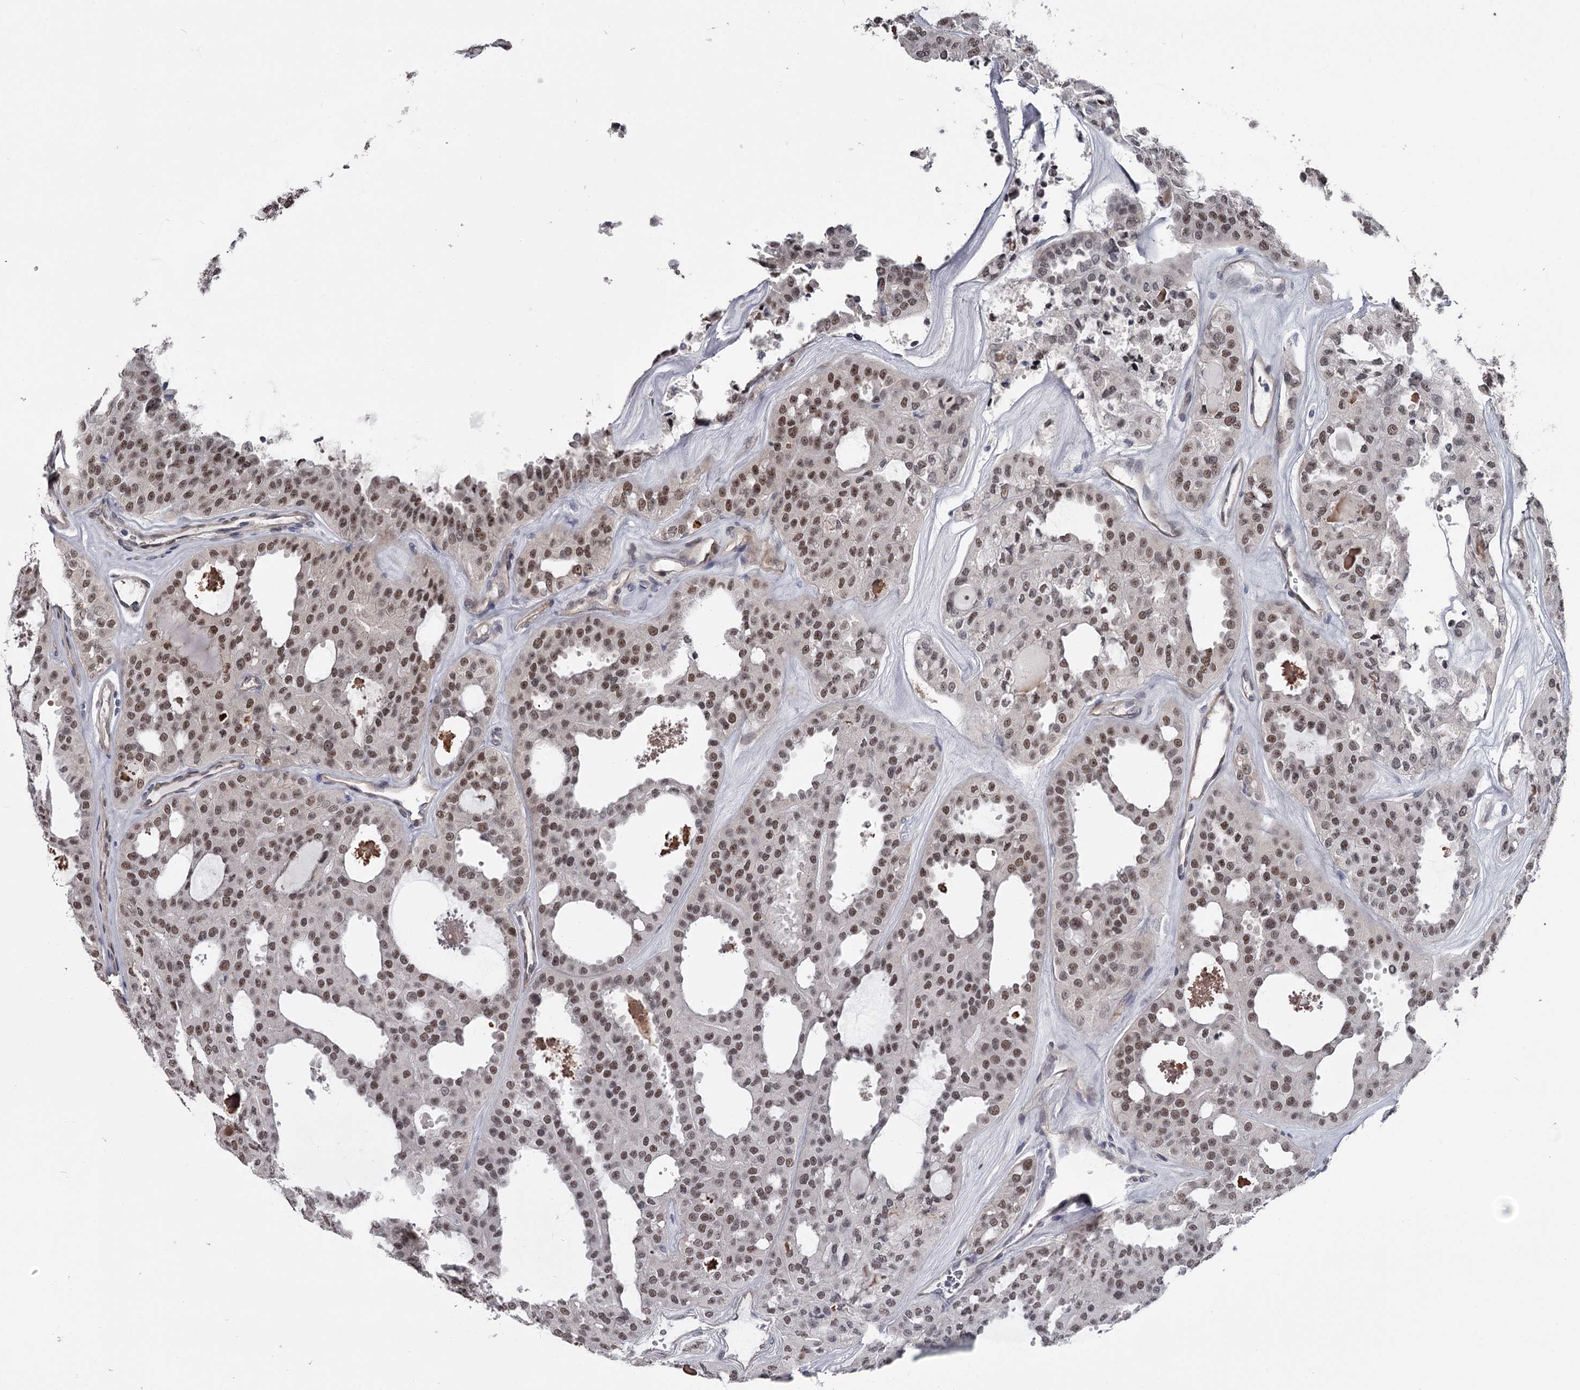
{"staining": {"intensity": "moderate", "quantity": ">75%", "location": "nuclear"}, "tissue": "thyroid cancer", "cell_type": "Tumor cells", "image_type": "cancer", "snomed": [{"axis": "morphology", "description": "Follicular adenoma carcinoma, NOS"}, {"axis": "topography", "description": "Thyroid gland"}], "caption": "Thyroid cancer was stained to show a protein in brown. There is medium levels of moderate nuclear staining in about >75% of tumor cells. (DAB IHC, brown staining for protein, blue staining for nuclei).", "gene": "PRPF40B", "patient": {"sex": "male", "age": 75}}